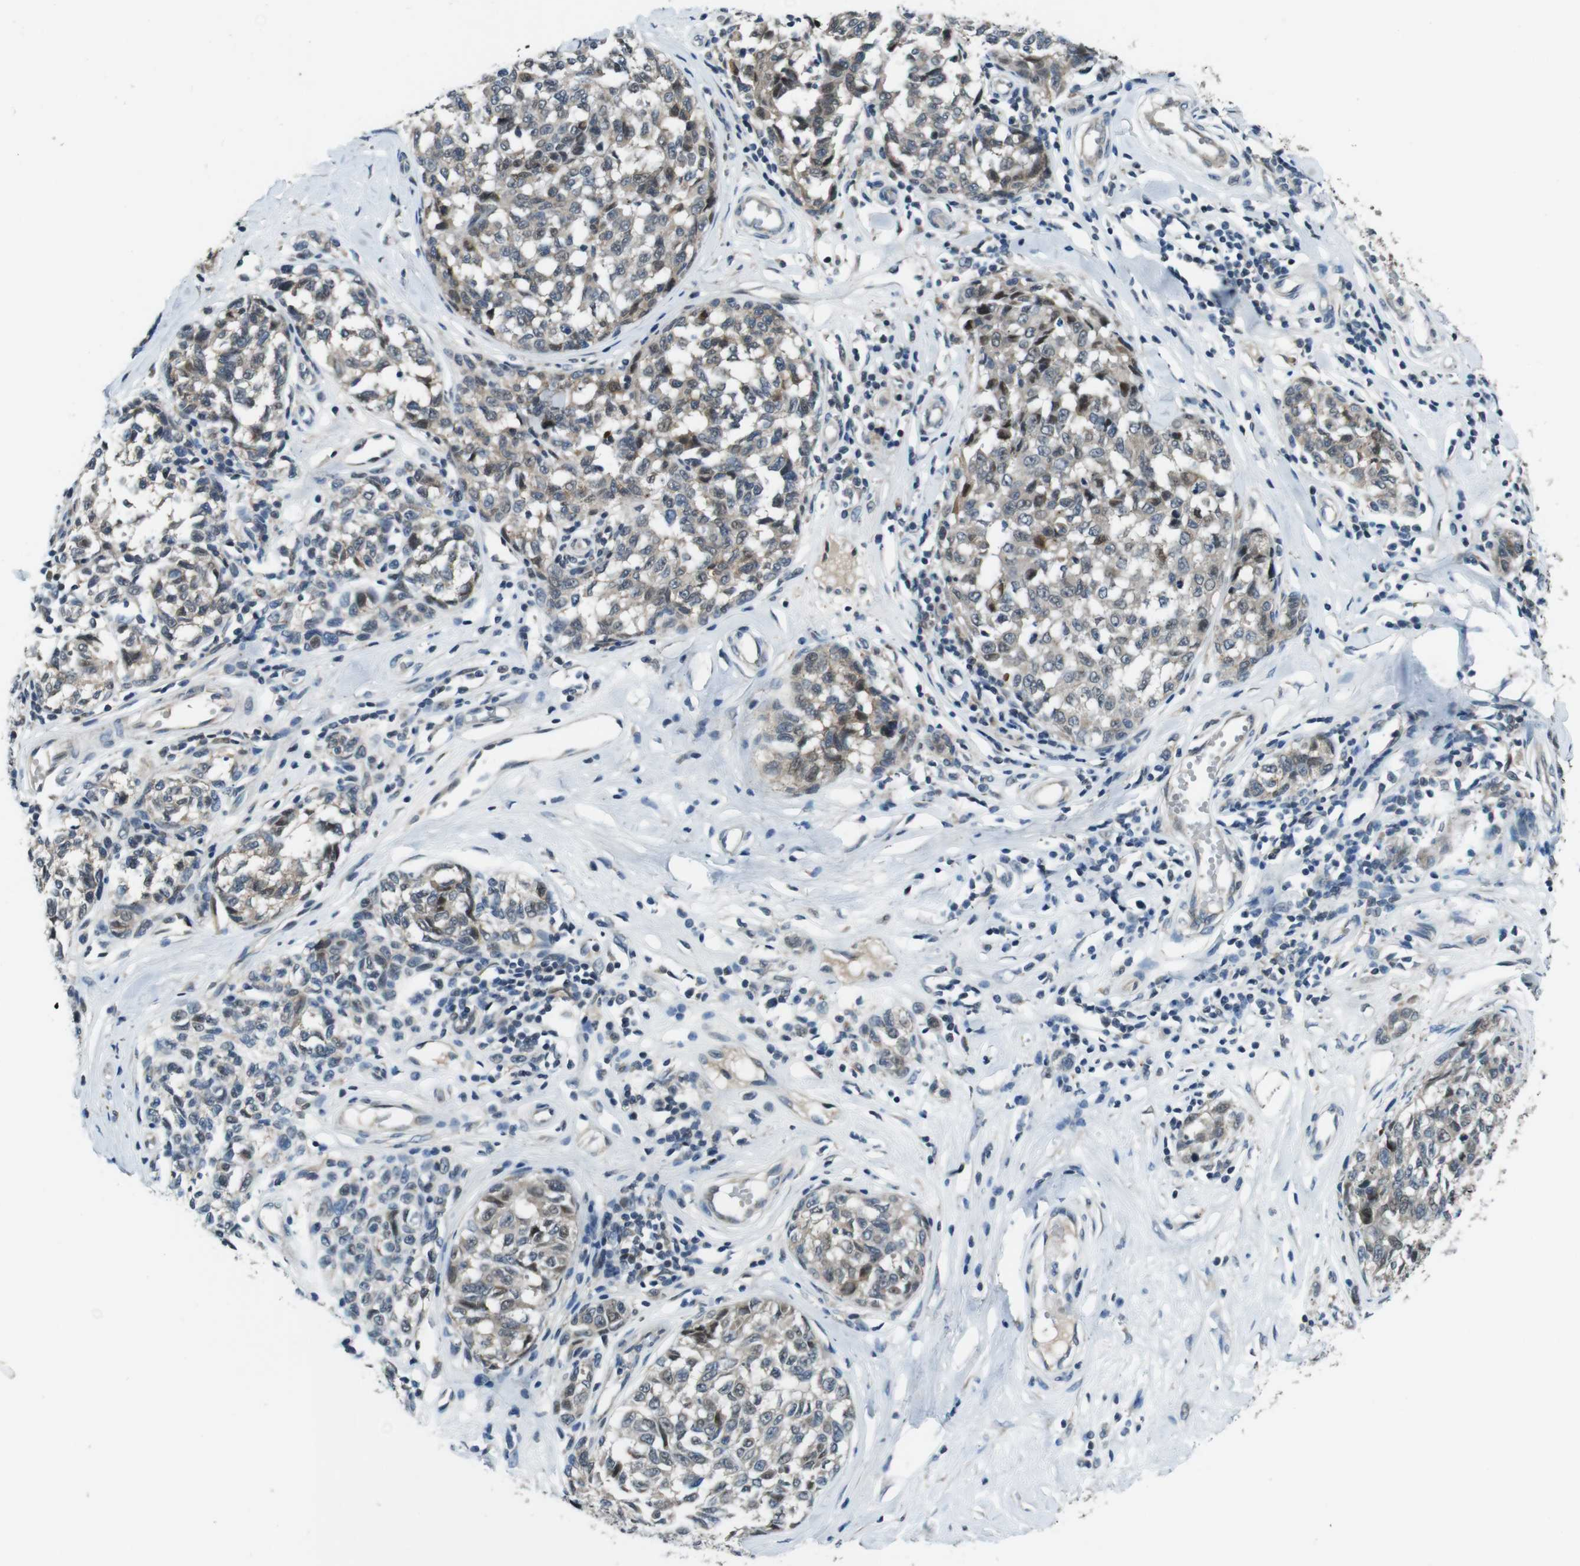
{"staining": {"intensity": "weak", "quantity": "25%-75%", "location": "cytoplasmic/membranous"}, "tissue": "melanoma", "cell_type": "Tumor cells", "image_type": "cancer", "snomed": [{"axis": "morphology", "description": "Malignant melanoma, NOS"}, {"axis": "topography", "description": "Skin"}], "caption": "High-magnification brightfield microscopy of melanoma stained with DAB (3,3'-diaminobenzidine) (brown) and counterstained with hematoxylin (blue). tumor cells exhibit weak cytoplasmic/membranous positivity is appreciated in approximately25%-75% of cells.", "gene": "LRP5", "patient": {"sex": "female", "age": 64}}